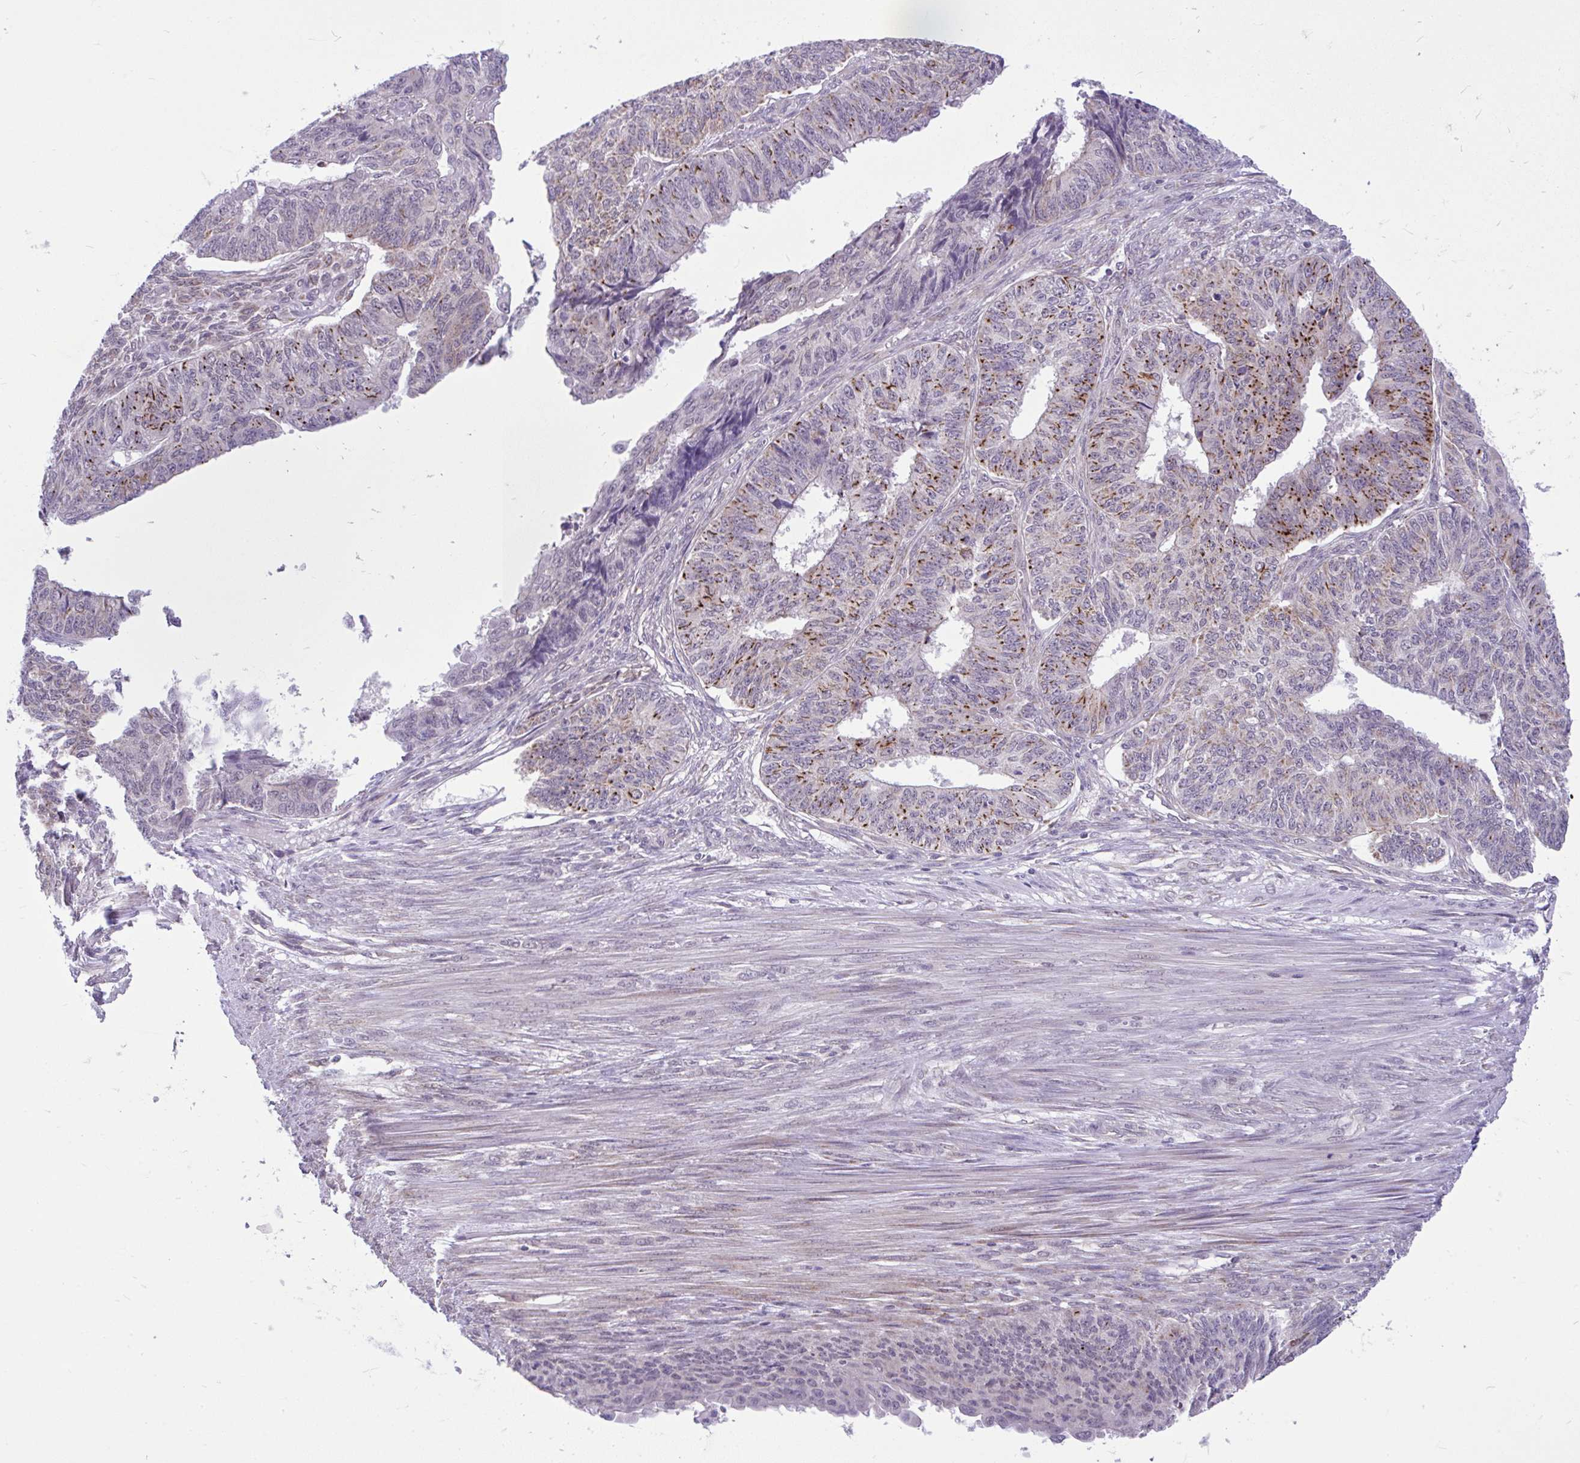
{"staining": {"intensity": "moderate", "quantity": "25%-75%", "location": "cytoplasmic/membranous"}, "tissue": "endometrial cancer", "cell_type": "Tumor cells", "image_type": "cancer", "snomed": [{"axis": "morphology", "description": "Adenocarcinoma, NOS"}, {"axis": "topography", "description": "Endometrium"}], "caption": "Moderate cytoplasmic/membranous protein staining is identified in about 25%-75% of tumor cells in endometrial adenocarcinoma.", "gene": "PYCR2", "patient": {"sex": "female", "age": 32}}